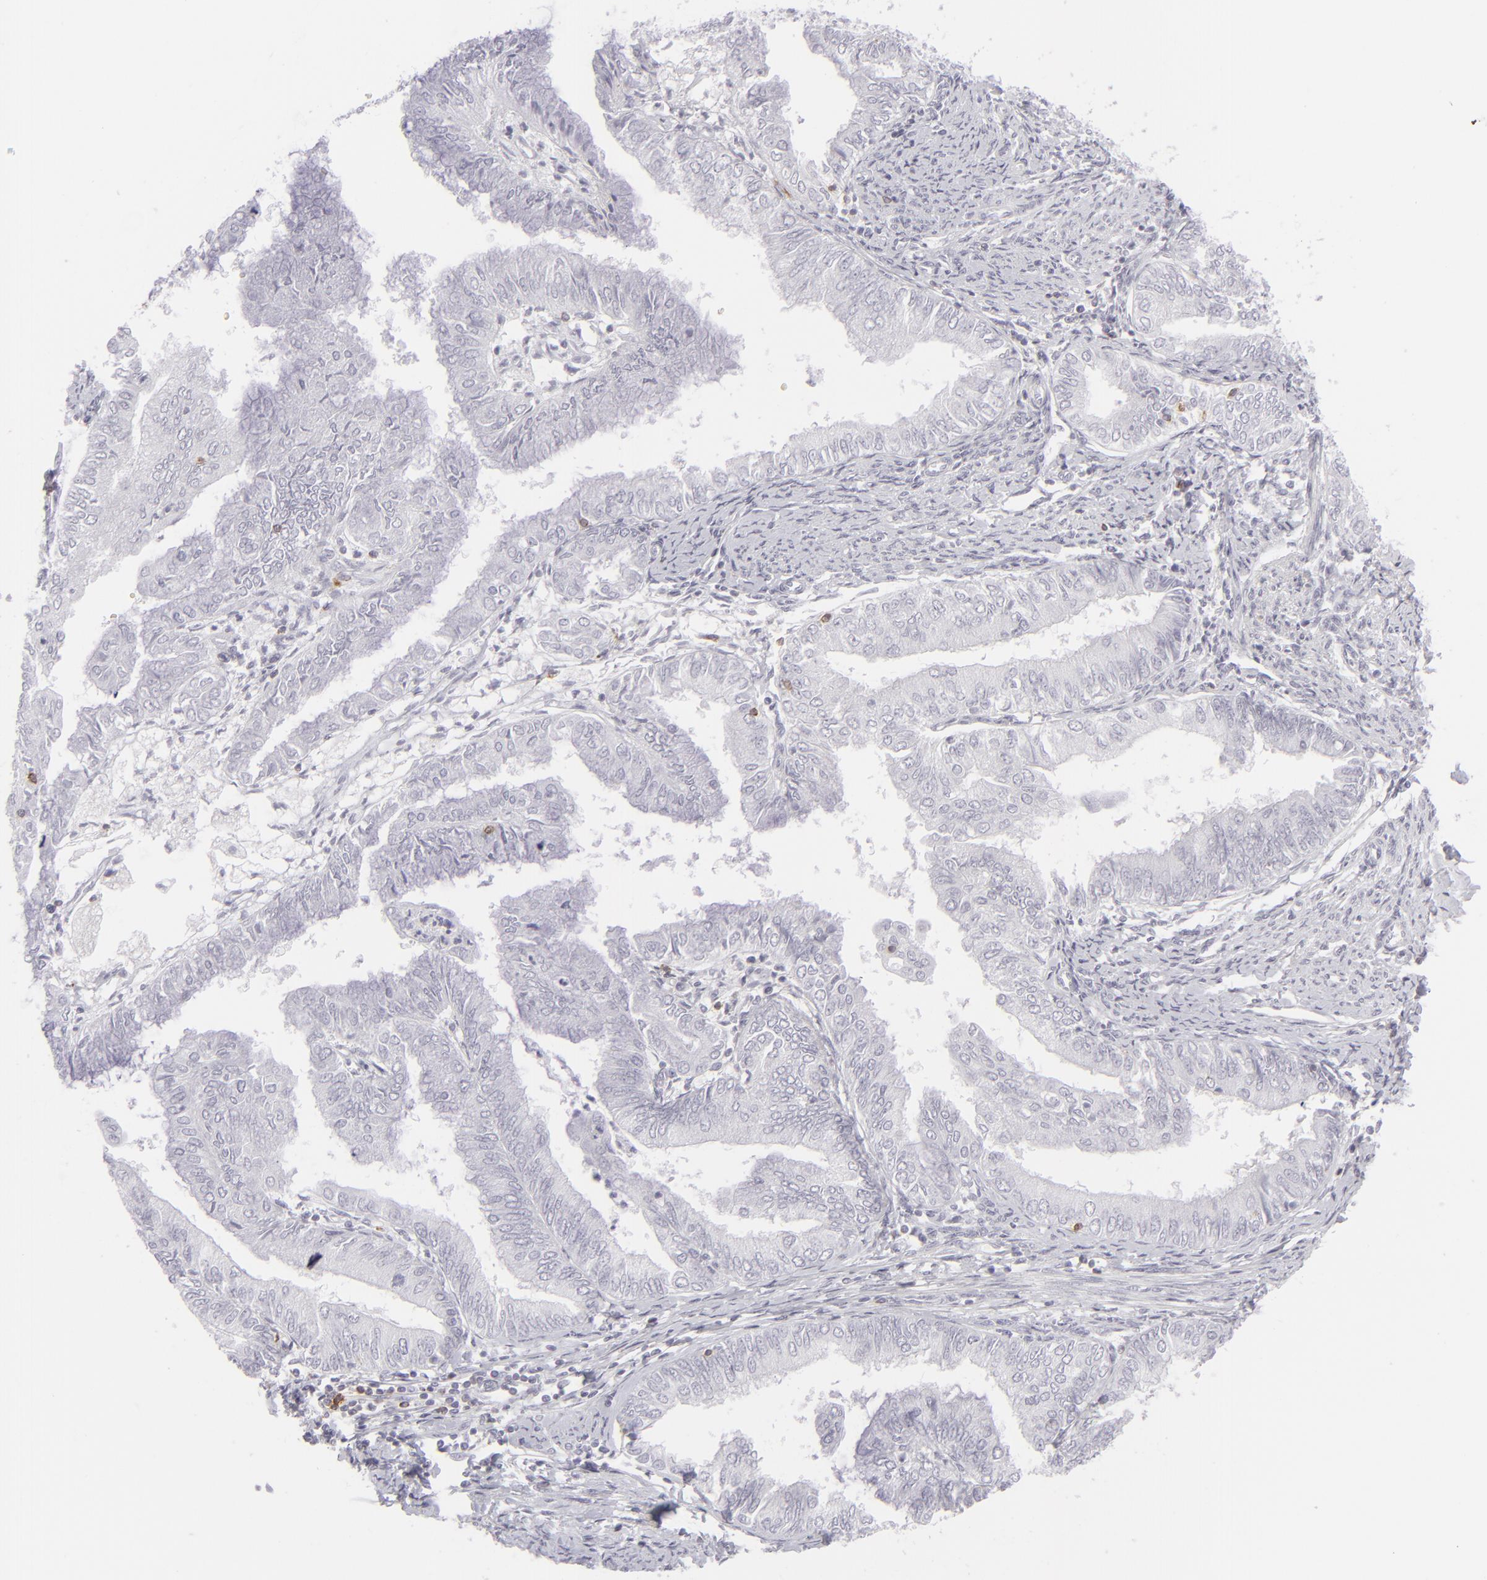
{"staining": {"intensity": "negative", "quantity": "none", "location": "none"}, "tissue": "endometrial cancer", "cell_type": "Tumor cells", "image_type": "cancer", "snomed": [{"axis": "morphology", "description": "Adenocarcinoma, NOS"}, {"axis": "topography", "description": "Endometrium"}], "caption": "Immunohistochemistry histopathology image of endometrial cancer stained for a protein (brown), which demonstrates no positivity in tumor cells.", "gene": "CD7", "patient": {"sex": "female", "age": 66}}